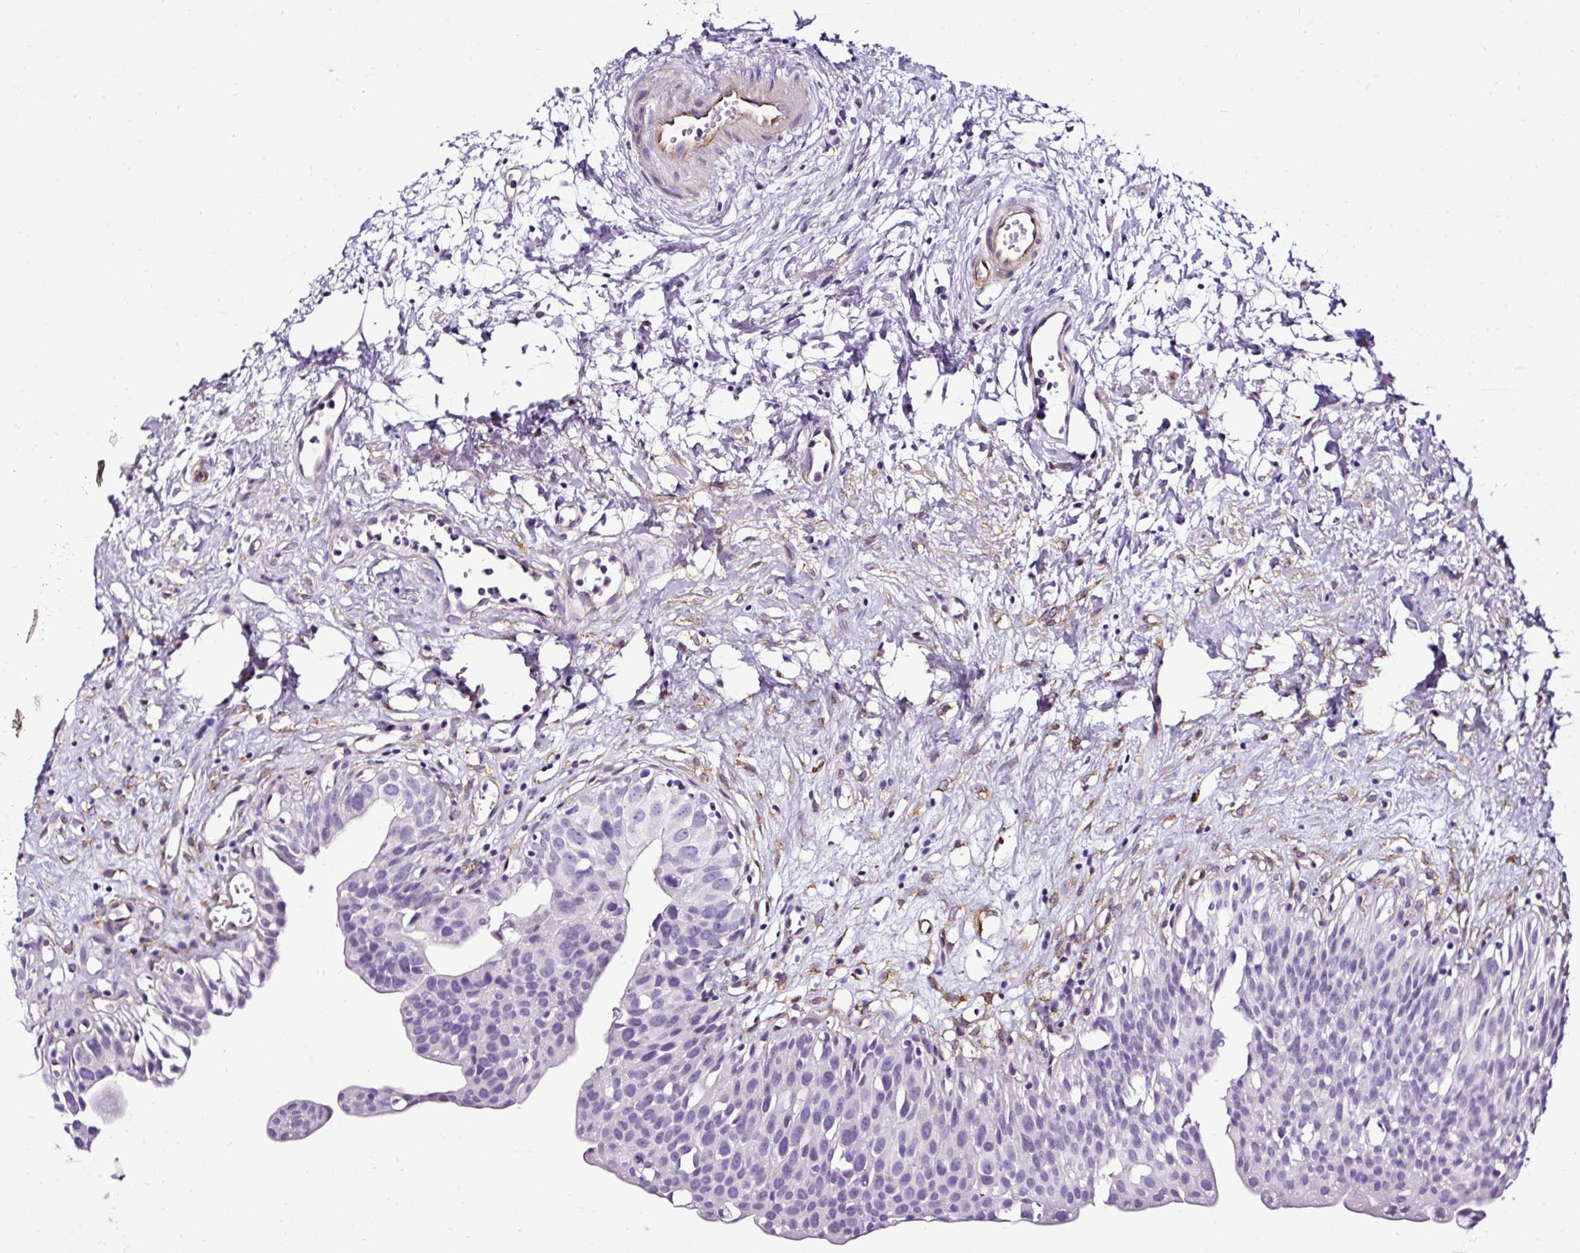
{"staining": {"intensity": "negative", "quantity": "none", "location": "none"}, "tissue": "urinary bladder", "cell_type": "Urothelial cells", "image_type": "normal", "snomed": [{"axis": "morphology", "description": "Normal tissue, NOS"}, {"axis": "topography", "description": "Urinary bladder"}], "caption": "DAB immunohistochemical staining of unremarkable human urinary bladder displays no significant expression in urothelial cells.", "gene": "SLC7A8", "patient": {"sex": "male", "age": 51}}